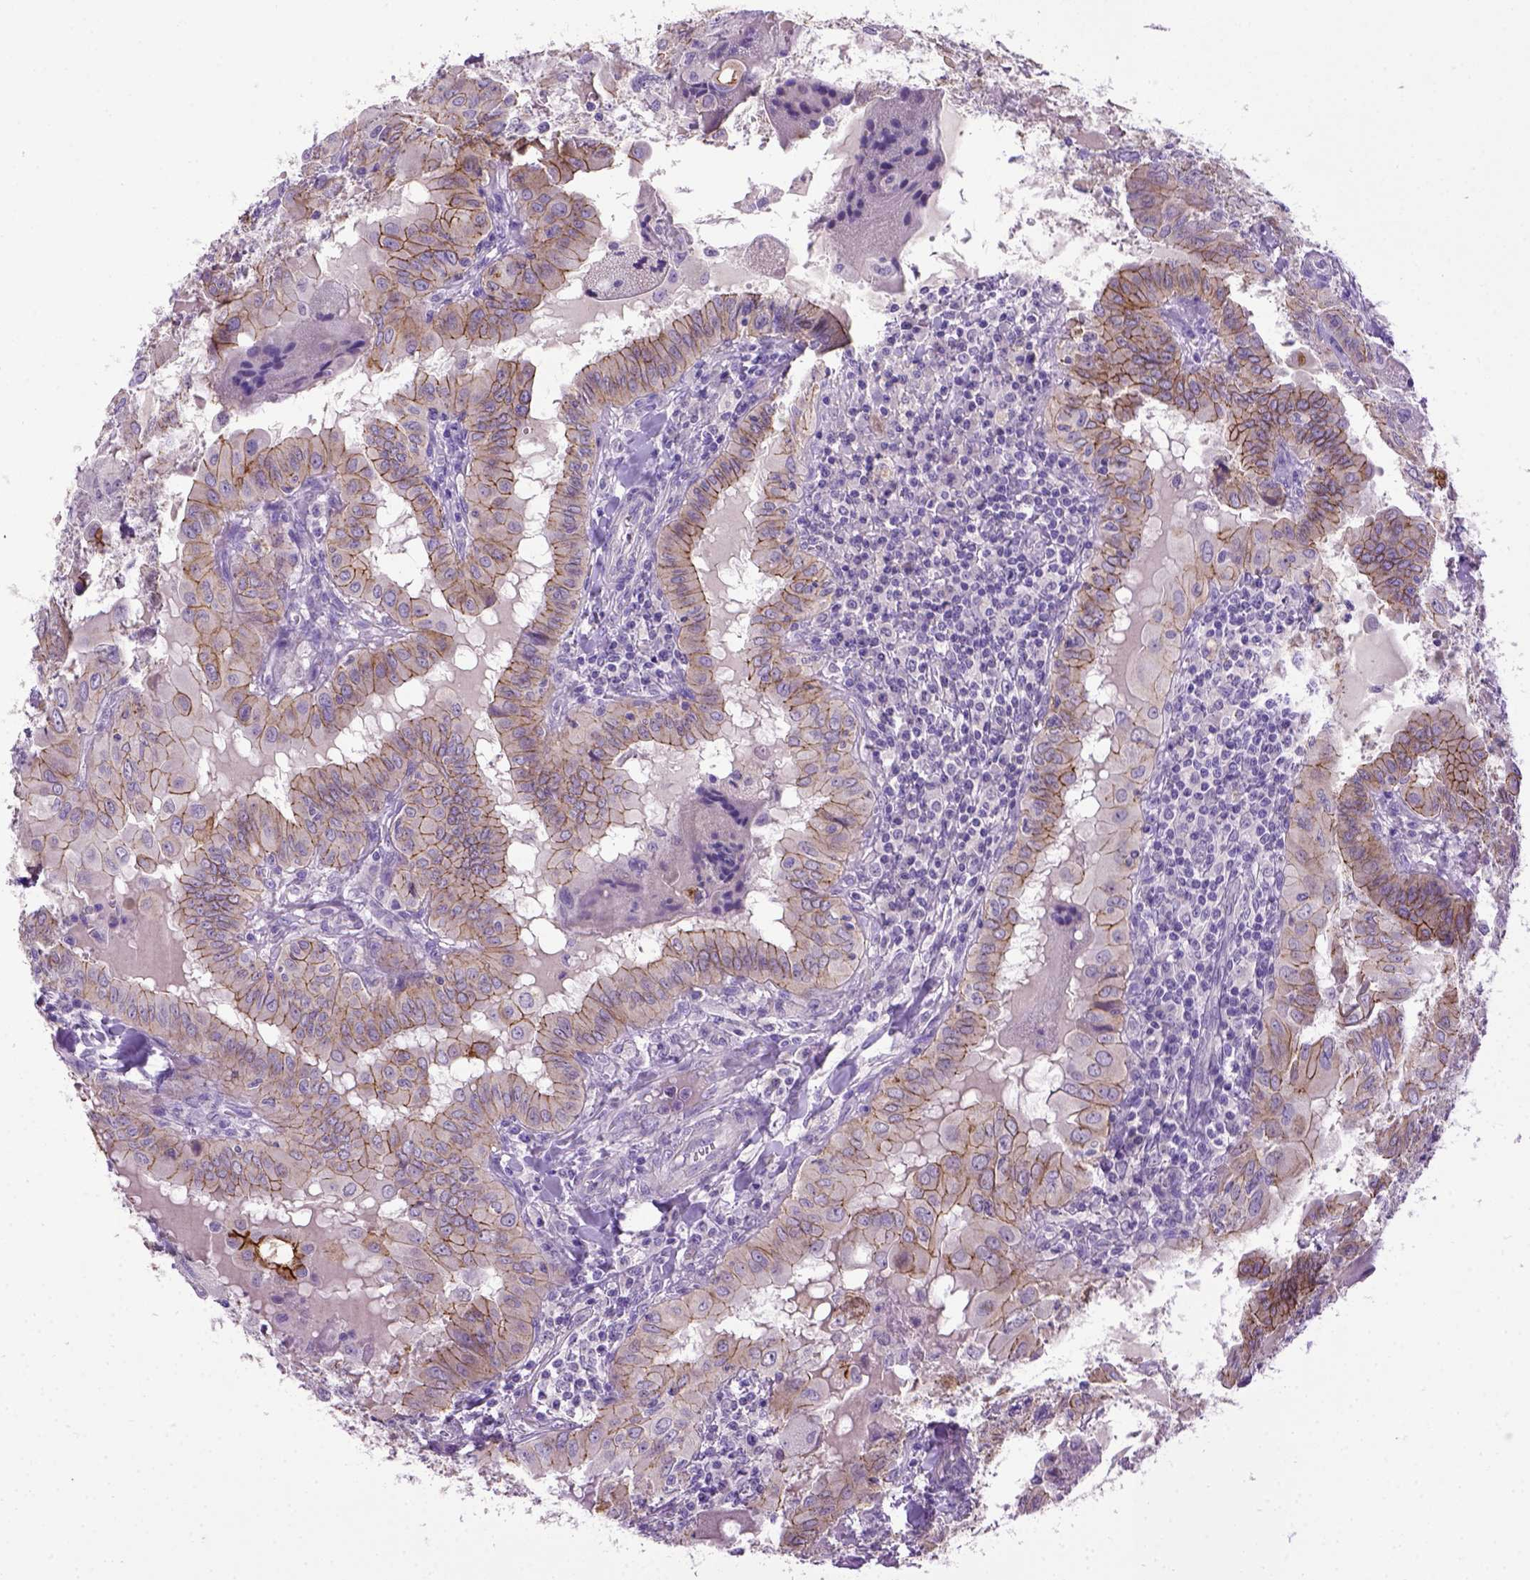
{"staining": {"intensity": "moderate", "quantity": ">75%", "location": "cytoplasmic/membranous"}, "tissue": "thyroid cancer", "cell_type": "Tumor cells", "image_type": "cancer", "snomed": [{"axis": "morphology", "description": "Papillary adenocarcinoma, NOS"}, {"axis": "topography", "description": "Thyroid gland"}], "caption": "IHC histopathology image of human thyroid cancer stained for a protein (brown), which reveals medium levels of moderate cytoplasmic/membranous expression in approximately >75% of tumor cells.", "gene": "CDH1", "patient": {"sex": "female", "age": 37}}